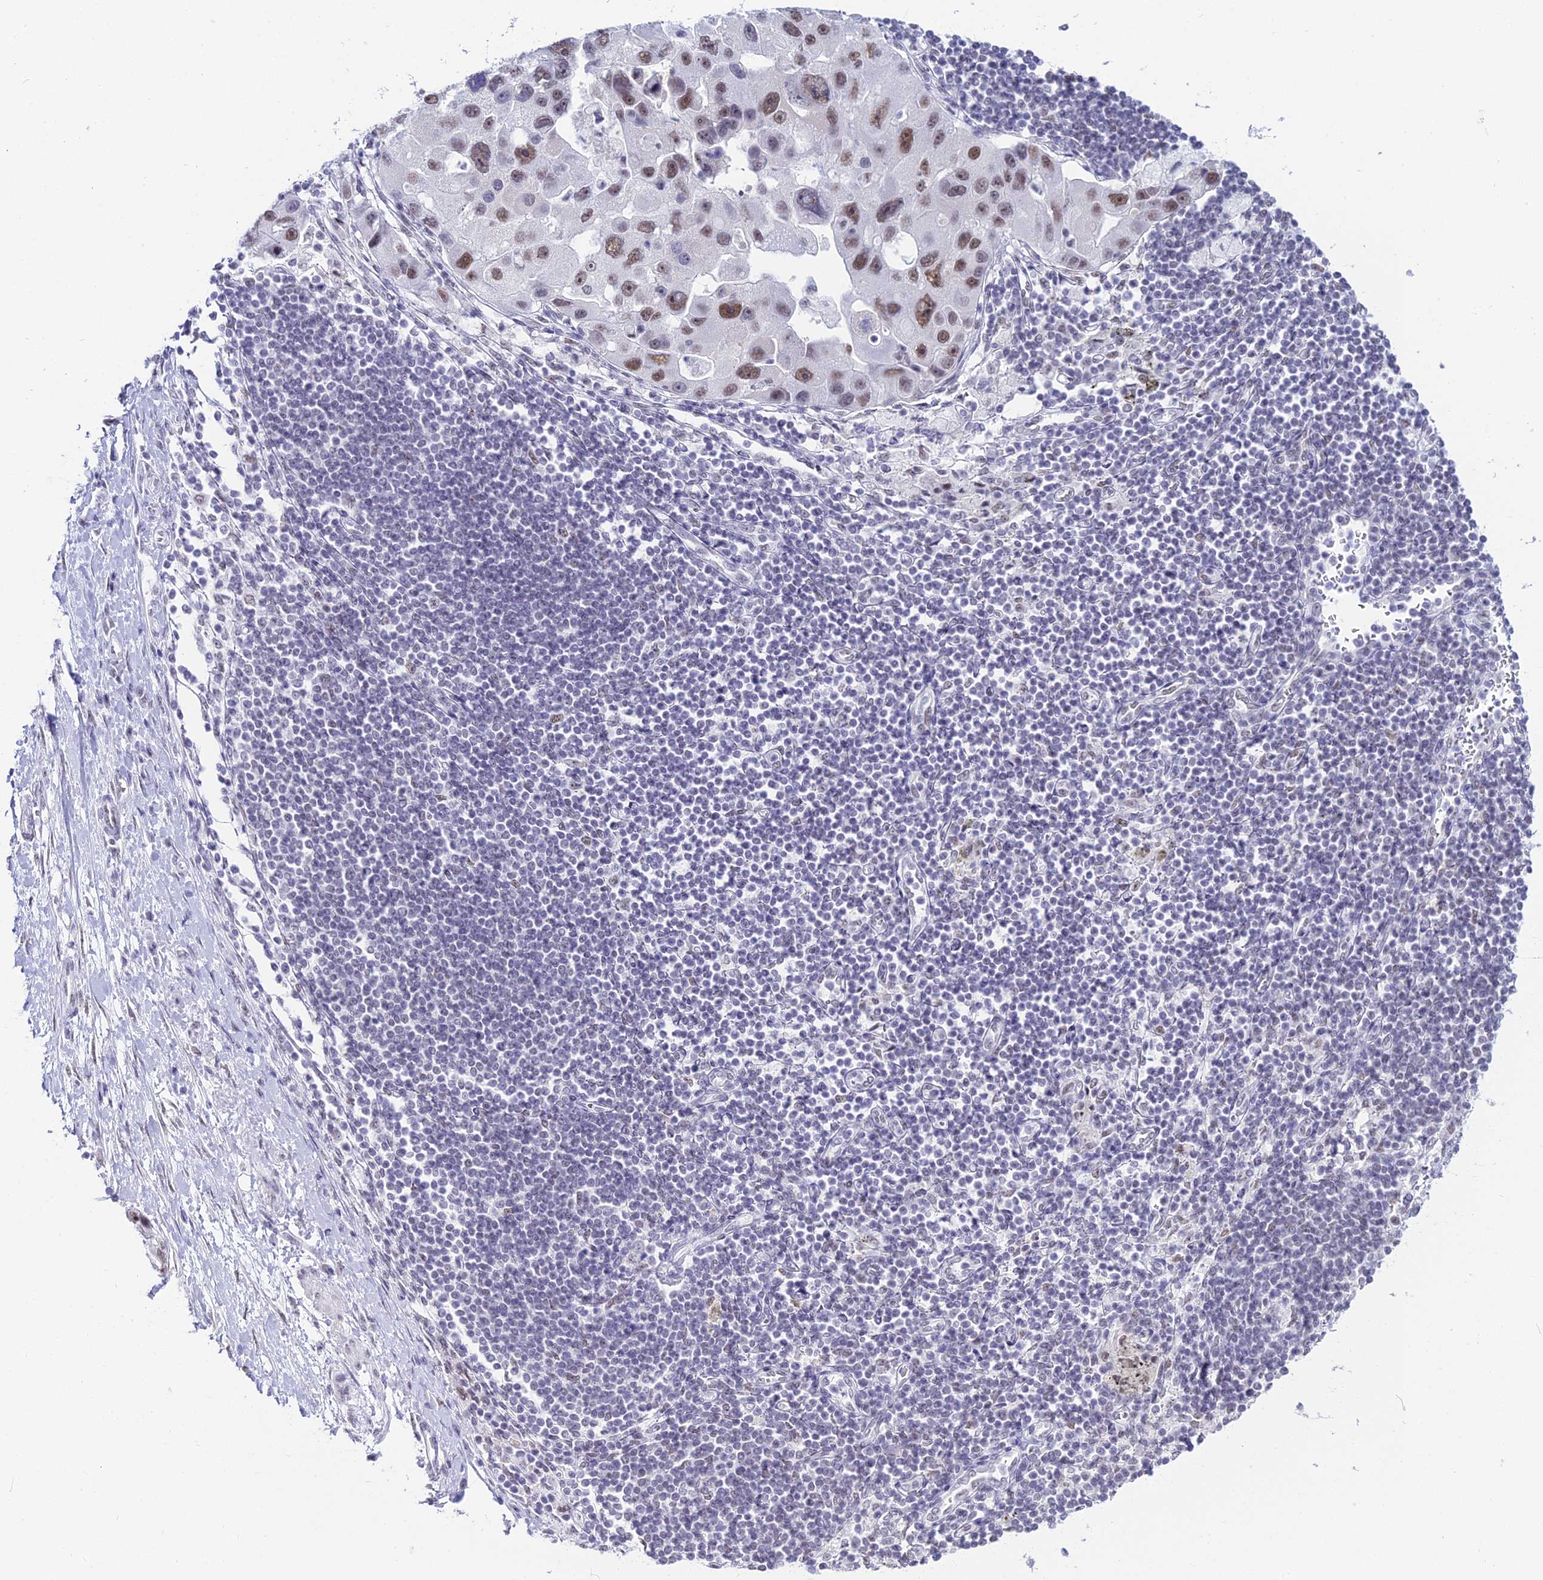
{"staining": {"intensity": "moderate", "quantity": ">75%", "location": "nuclear"}, "tissue": "lung cancer", "cell_type": "Tumor cells", "image_type": "cancer", "snomed": [{"axis": "morphology", "description": "Adenocarcinoma, NOS"}, {"axis": "topography", "description": "Lung"}], "caption": "Tumor cells demonstrate medium levels of moderate nuclear staining in approximately >75% of cells in human adenocarcinoma (lung).", "gene": "RBM12", "patient": {"sex": "female", "age": 54}}